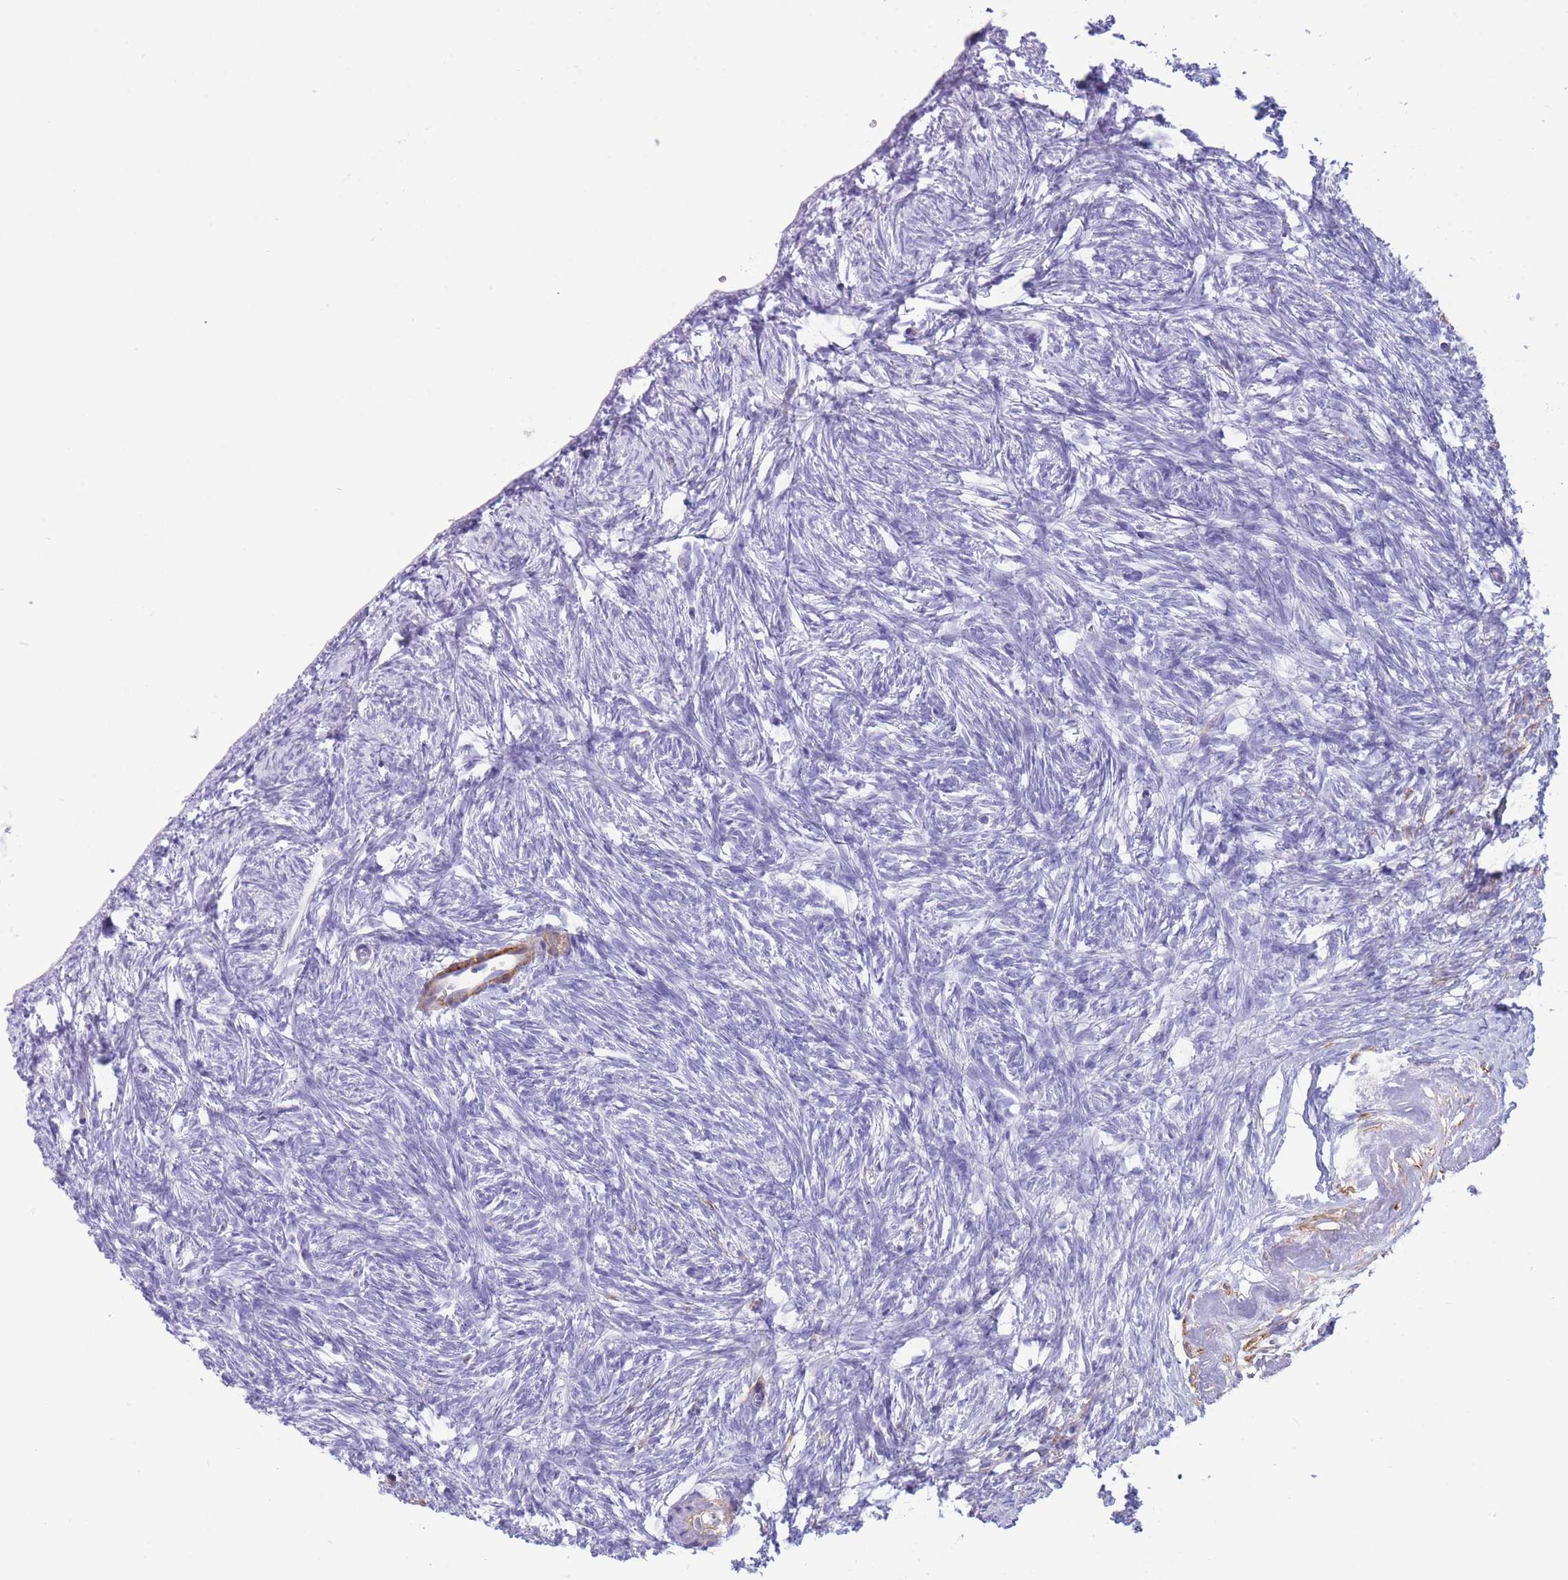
{"staining": {"intensity": "negative", "quantity": "none", "location": "none"}, "tissue": "ovary", "cell_type": "Ovarian stroma cells", "image_type": "normal", "snomed": [{"axis": "morphology", "description": "Normal tissue, NOS"}, {"axis": "topography", "description": "Ovary"}], "caption": "High magnification brightfield microscopy of benign ovary stained with DAB (brown) and counterstained with hematoxylin (blue): ovarian stroma cells show no significant staining.", "gene": "VWA8", "patient": {"sex": "female", "age": 51}}